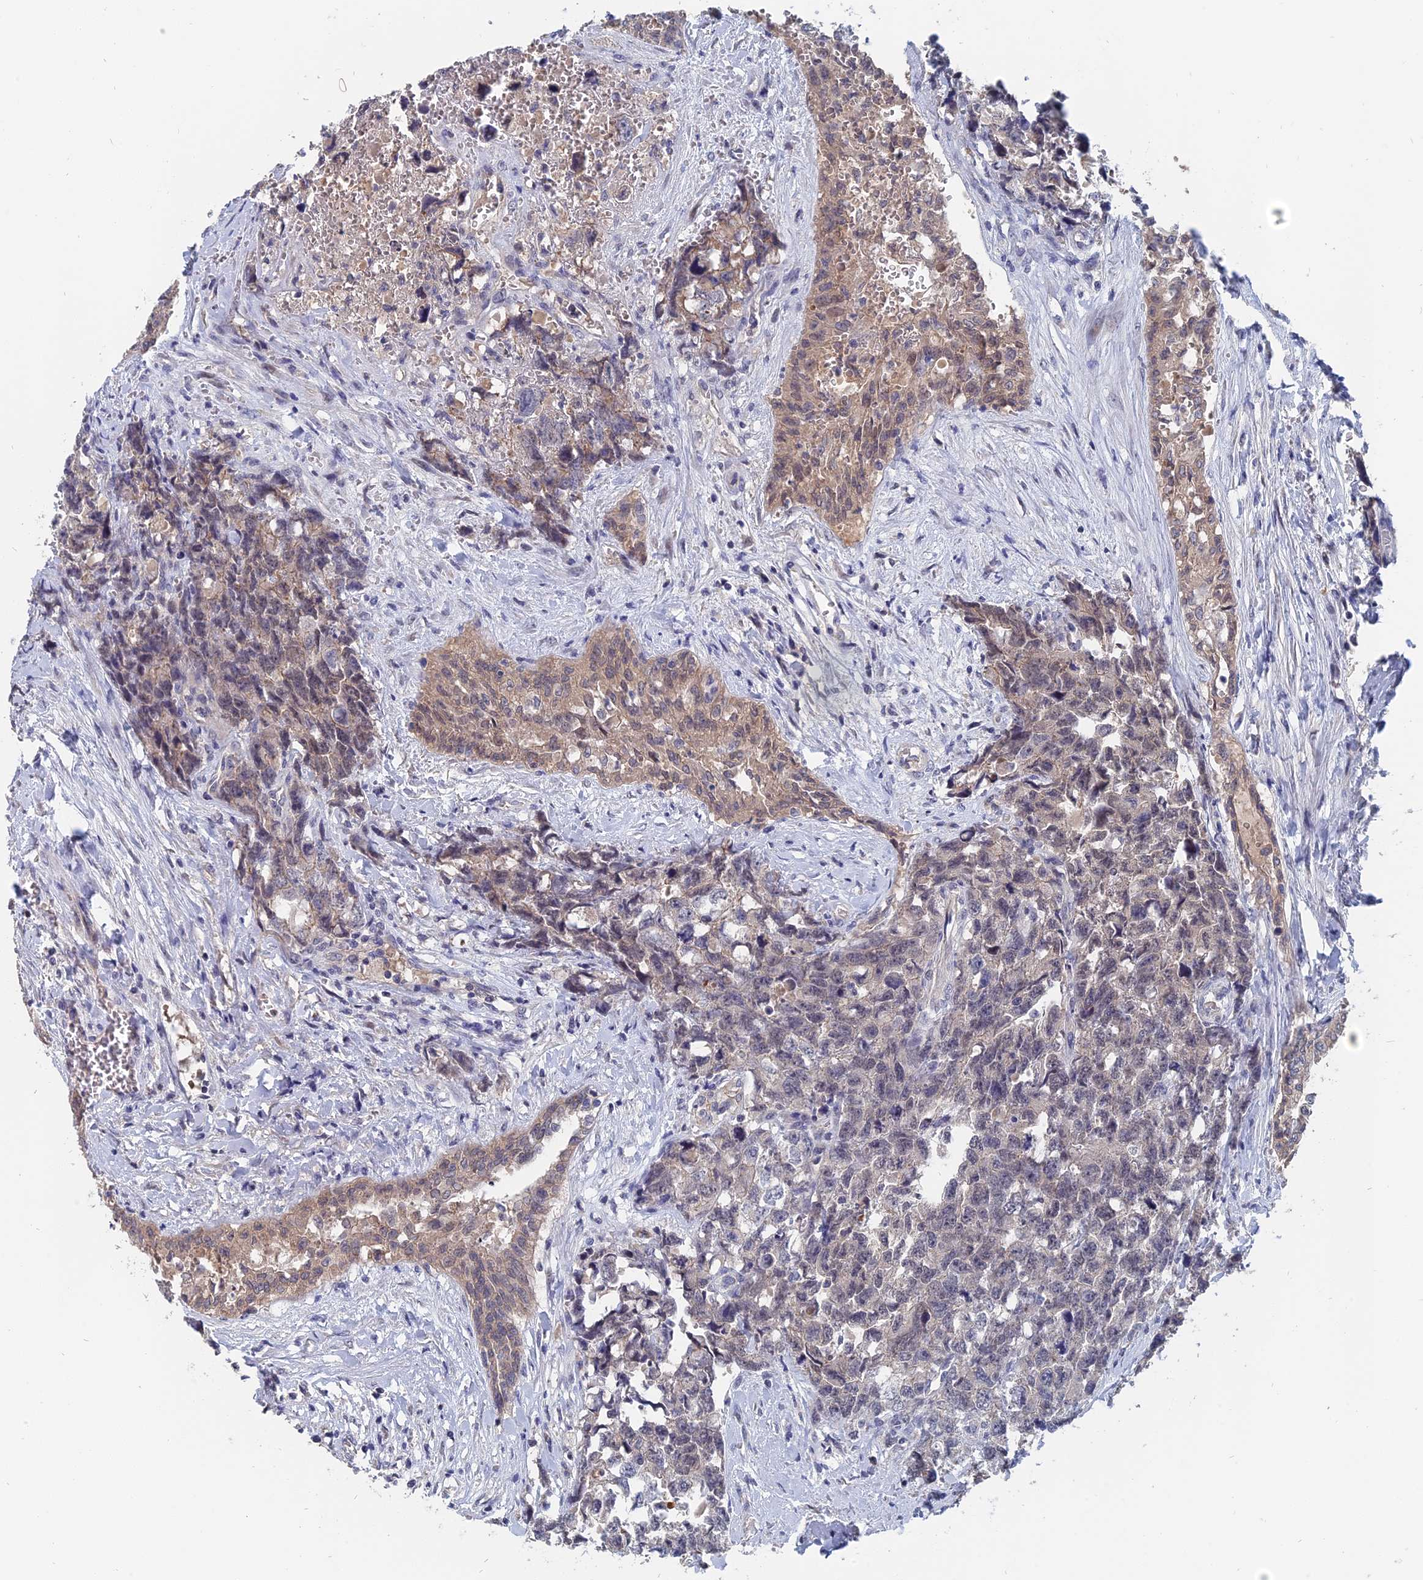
{"staining": {"intensity": "weak", "quantity": "25%-75%", "location": "cytoplasmic/membranous"}, "tissue": "testis cancer", "cell_type": "Tumor cells", "image_type": "cancer", "snomed": [{"axis": "morphology", "description": "Carcinoma, Embryonal, NOS"}, {"axis": "topography", "description": "Testis"}], "caption": "Weak cytoplasmic/membranous staining for a protein is seen in about 25%-75% of tumor cells of testis cancer using immunohistochemistry (IHC).", "gene": "SLC33A1", "patient": {"sex": "male", "age": 31}}